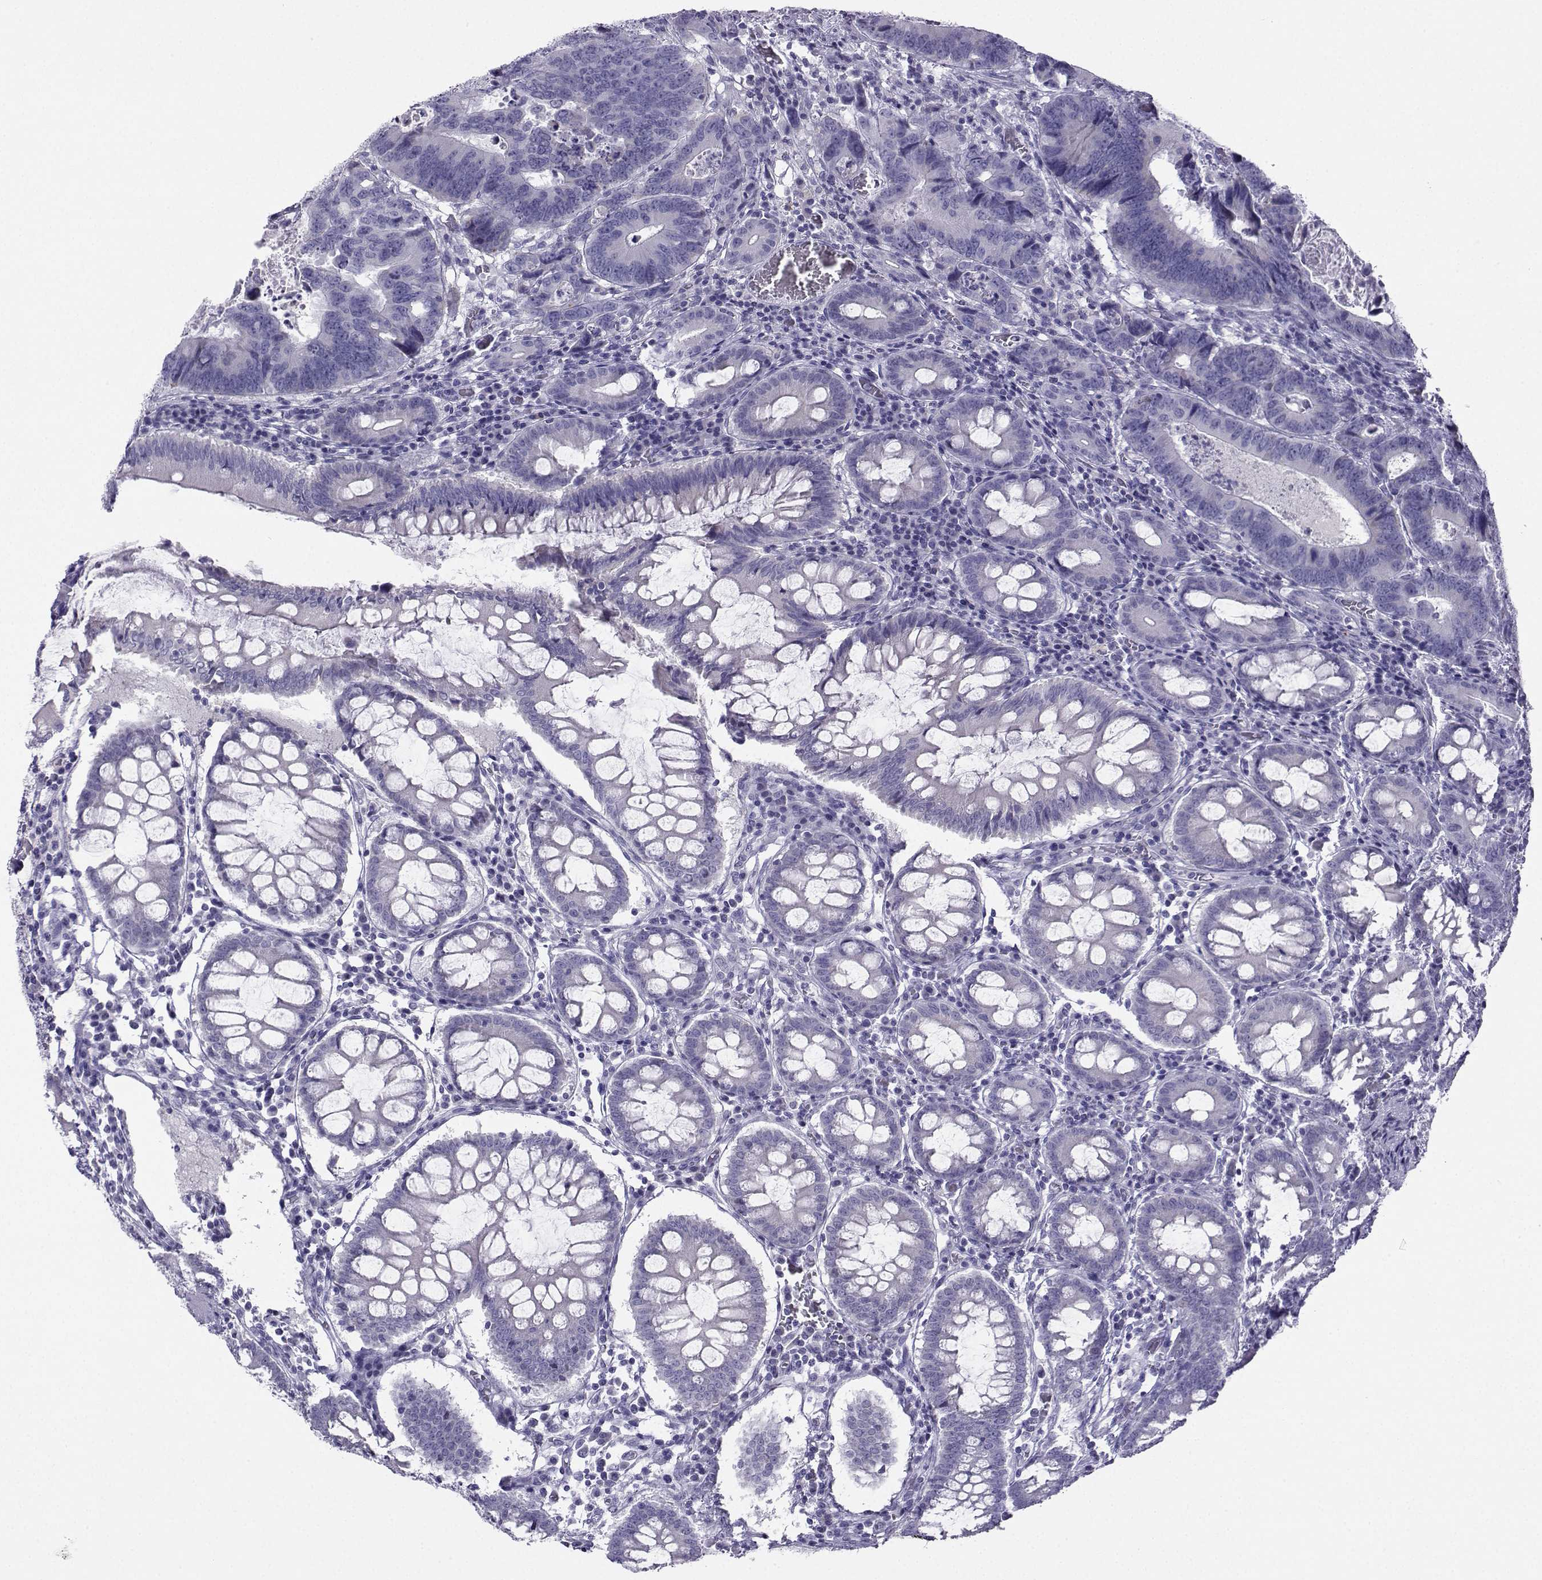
{"staining": {"intensity": "negative", "quantity": "none", "location": "none"}, "tissue": "colorectal cancer", "cell_type": "Tumor cells", "image_type": "cancer", "snomed": [{"axis": "morphology", "description": "Adenocarcinoma, NOS"}, {"axis": "topography", "description": "Colon"}], "caption": "Immunohistochemistry (IHC) image of neoplastic tissue: human colorectal cancer (adenocarcinoma) stained with DAB shows no significant protein expression in tumor cells.", "gene": "FBXO24", "patient": {"sex": "female", "age": 82}}